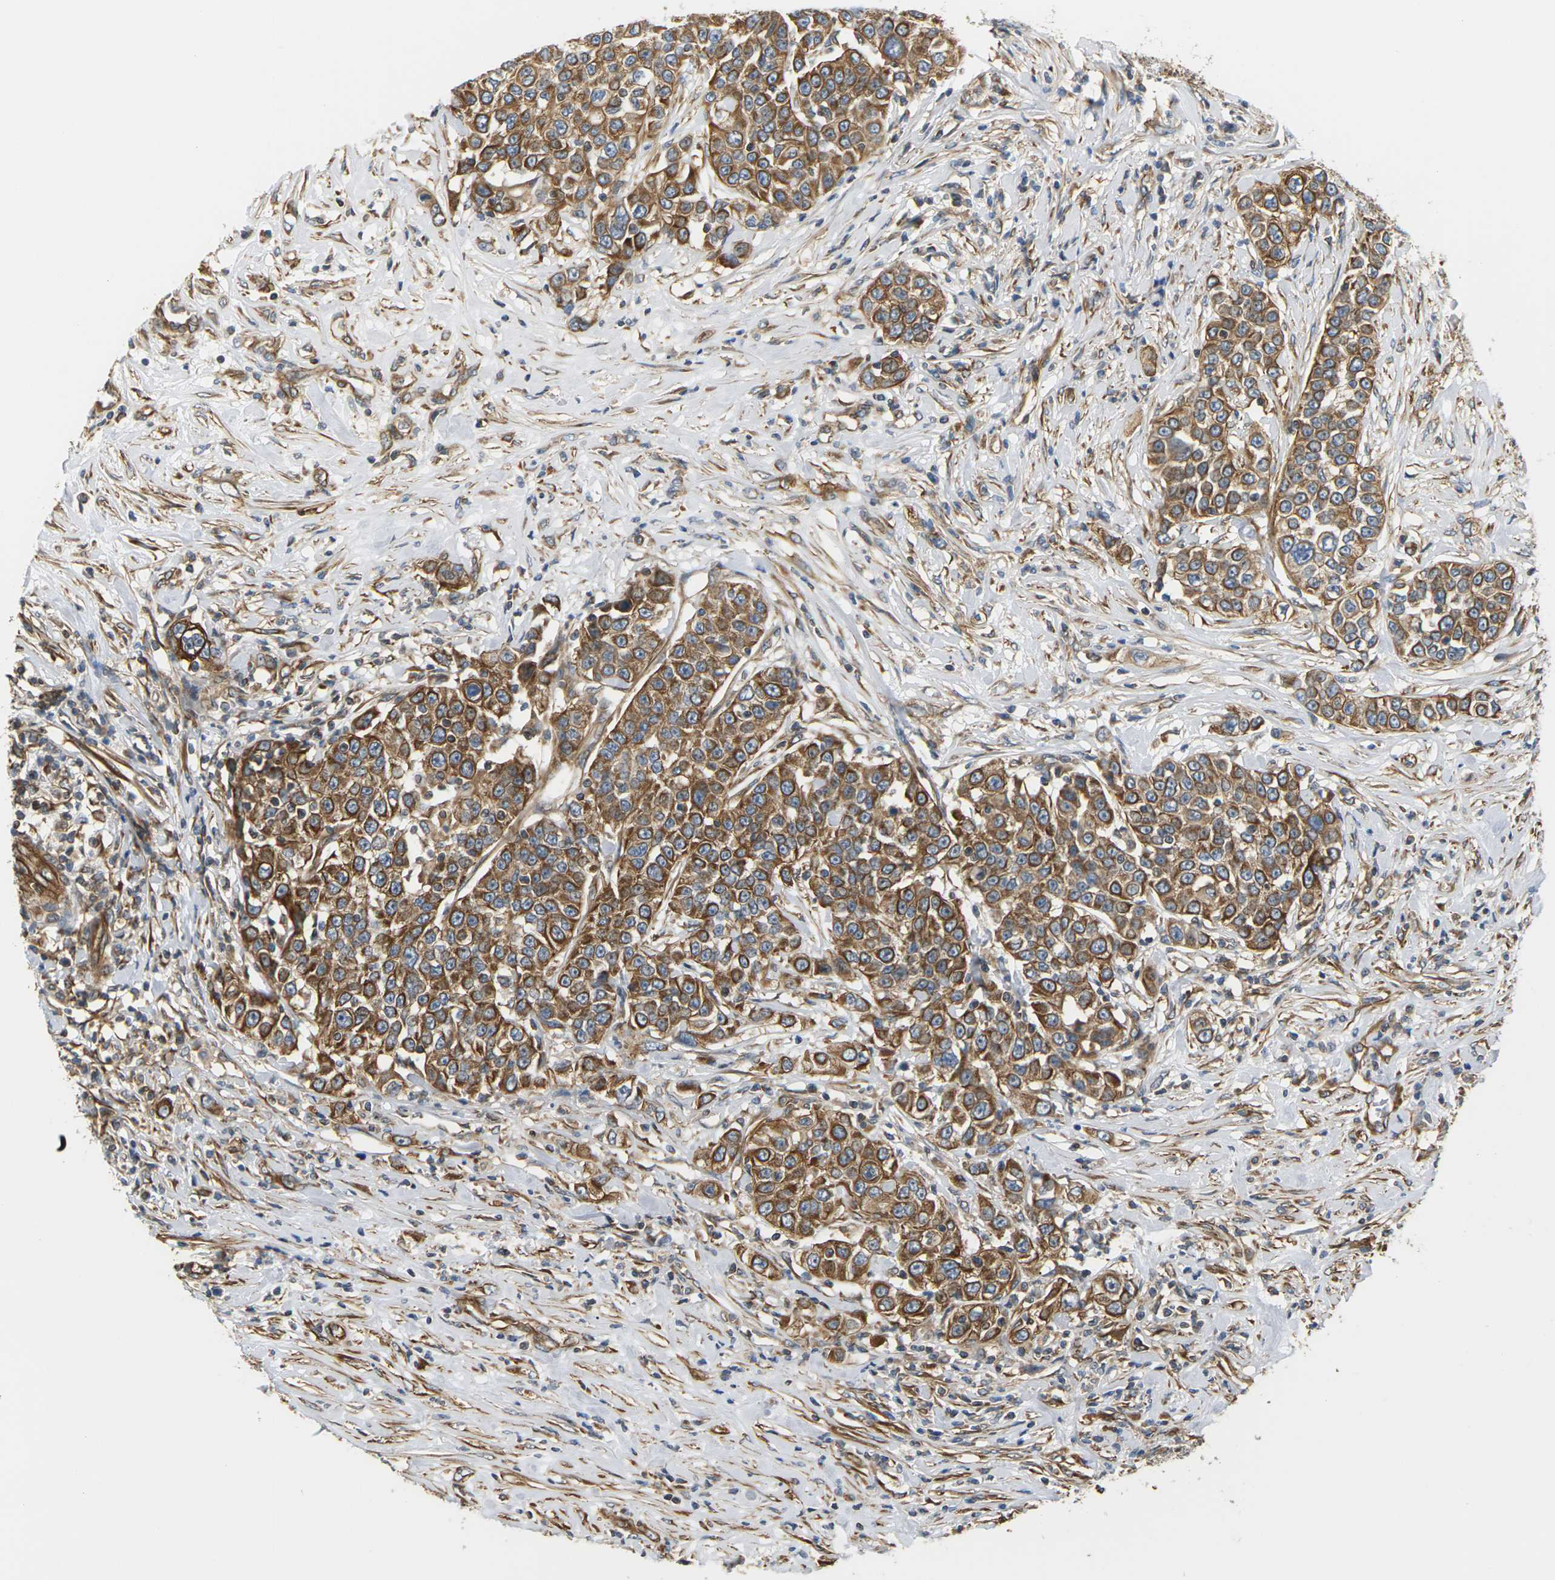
{"staining": {"intensity": "moderate", "quantity": ">75%", "location": "cytoplasmic/membranous"}, "tissue": "urothelial cancer", "cell_type": "Tumor cells", "image_type": "cancer", "snomed": [{"axis": "morphology", "description": "Urothelial carcinoma, High grade"}, {"axis": "topography", "description": "Urinary bladder"}], "caption": "Immunohistochemical staining of human urothelial cancer demonstrates medium levels of moderate cytoplasmic/membranous protein staining in about >75% of tumor cells. The protein is shown in brown color, while the nuclei are stained blue.", "gene": "PCDHB4", "patient": {"sex": "female", "age": 80}}